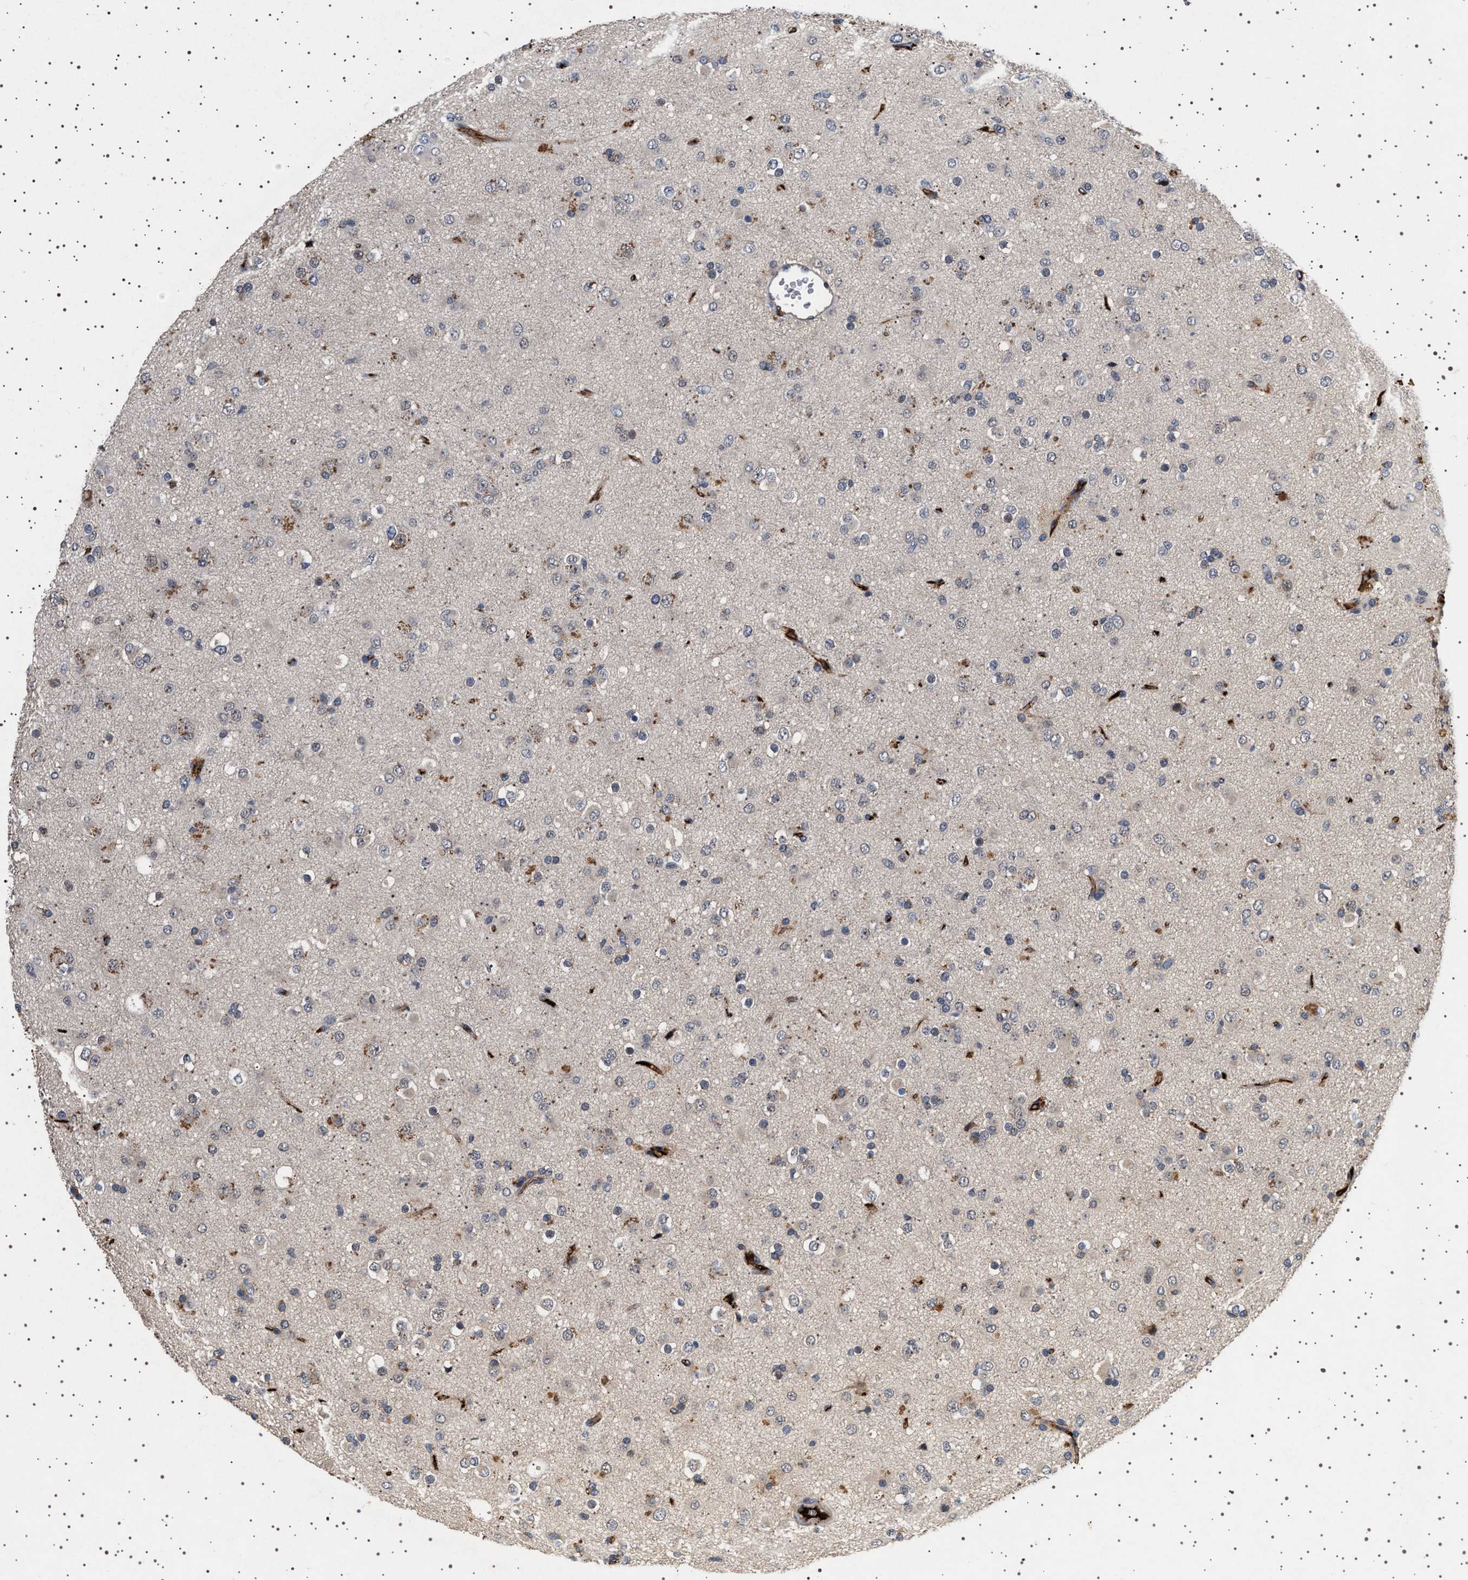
{"staining": {"intensity": "moderate", "quantity": "<25%", "location": "cytoplasmic/membranous"}, "tissue": "glioma", "cell_type": "Tumor cells", "image_type": "cancer", "snomed": [{"axis": "morphology", "description": "Glioma, malignant, Low grade"}, {"axis": "topography", "description": "Brain"}], "caption": "High-power microscopy captured an immunohistochemistry (IHC) micrograph of glioma, revealing moderate cytoplasmic/membranous expression in about <25% of tumor cells.", "gene": "FICD", "patient": {"sex": "male", "age": 65}}